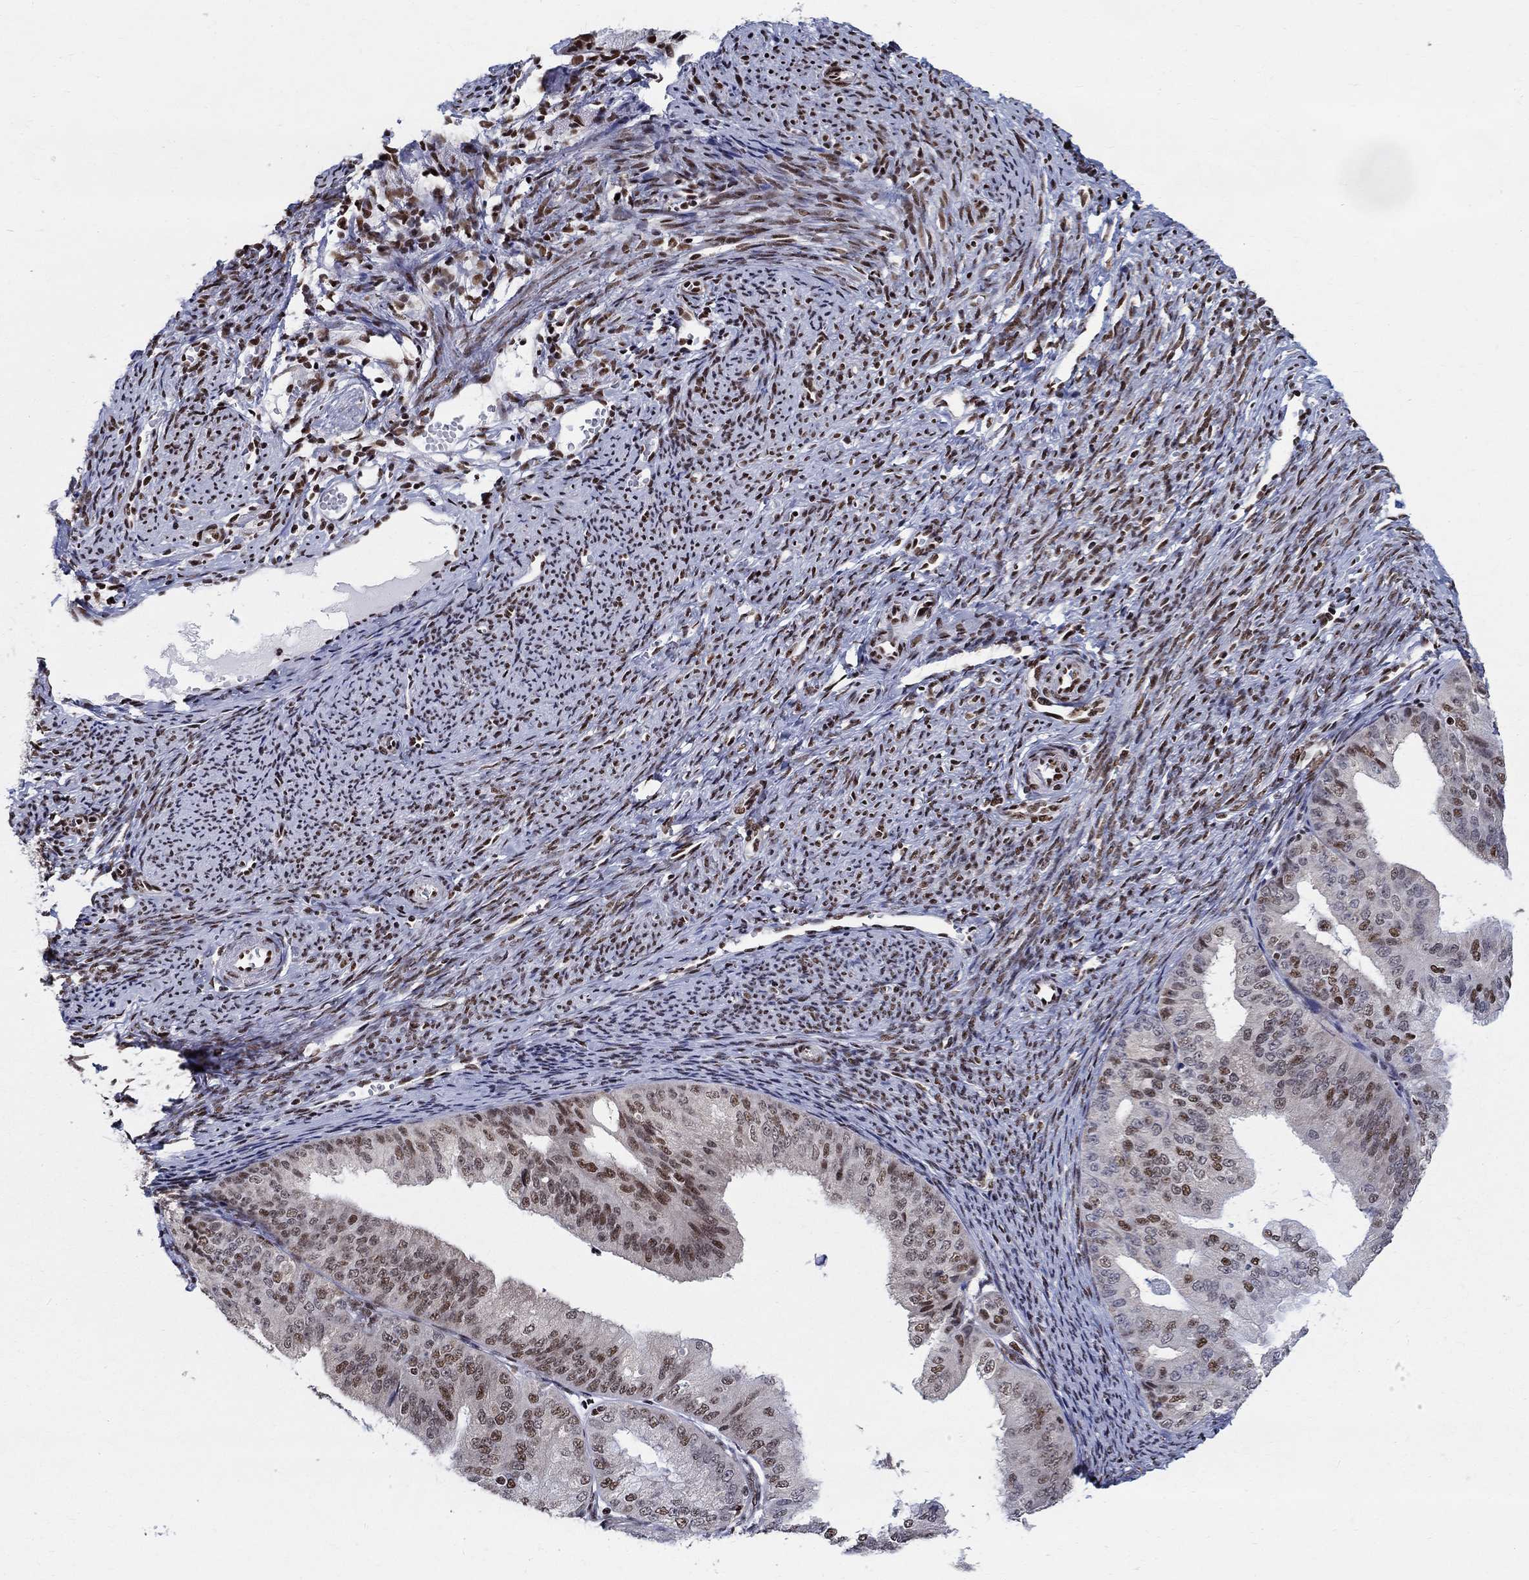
{"staining": {"intensity": "strong", "quantity": "<25%", "location": "nuclear"}, "tissue": "endometrial cancer", "cell_type": "Tumor cells", "image_type": "cancer", "snomed": [{"axis": "morphology", "description": "Adenocarcinoma, NOS"}, {"axis": "topography", "description": "Endometrium"}], "caption": "Adenocarcinoma (endometrial) stained for a protein demonstrates strong nuclear positivity in tumor cells.", "gene": "FBXO16", "patient": {"sex": "female", "age": 63}}